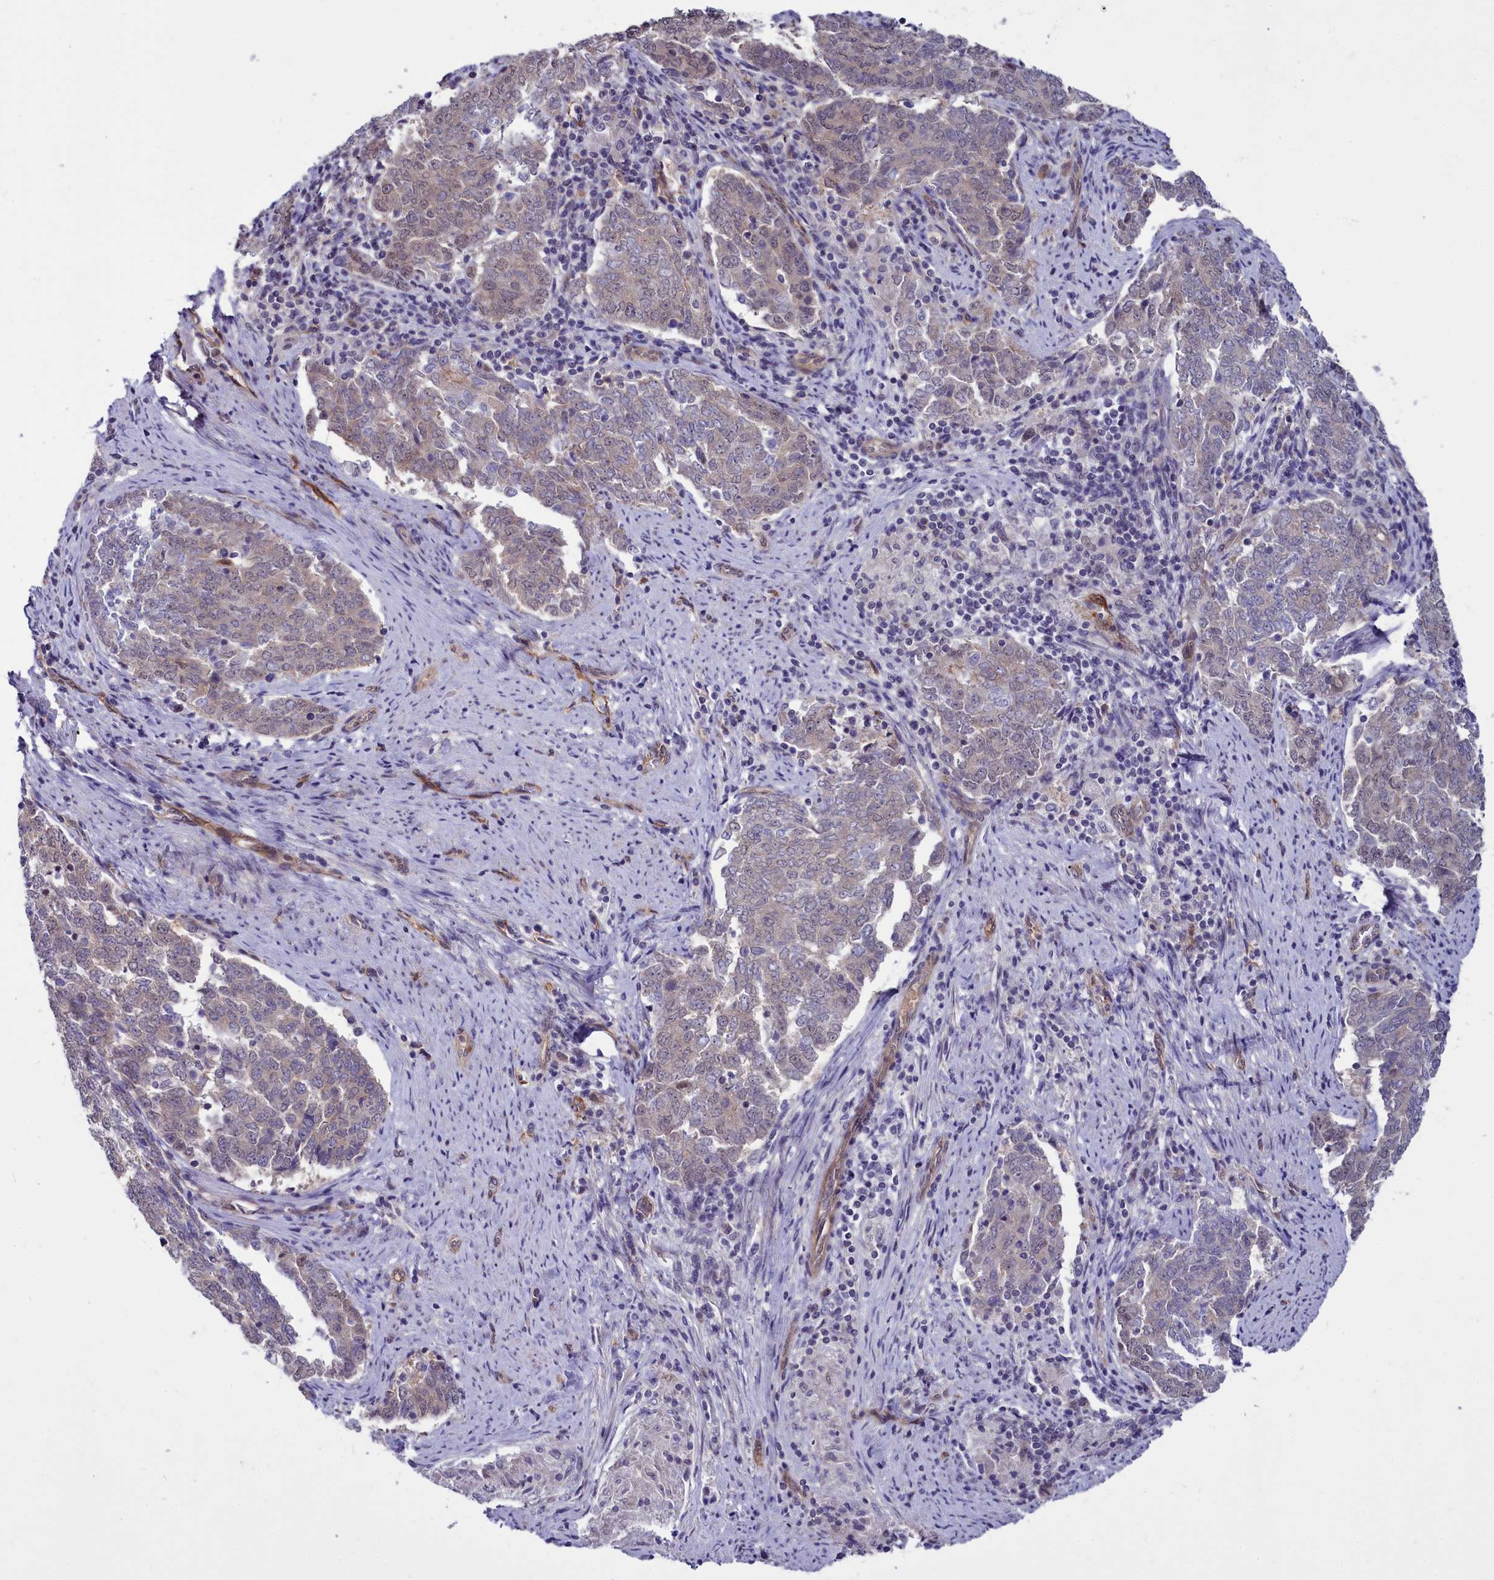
{"staining": {"intensity": "weak", "quantity": "<25%", "location": "cytoplasmic/membranous"}, "tissue": "endometrial cancer", "cell_type": "Tumor cells", "image_type": "cancer", "snomed": [{"axis": "morphology", "description": "Adenocarcinoma, NOS"}, {"axis": "topography", "description": "Endometrium"}], "caption": "The immunohistochemistry (IHC) histopathology image has no significant staining in tumor cells of endometrial adenocarcinoma tissue. (Immunohistochemistry (ihc), brightfield microscopy, high magnification).", "gene": "BCAR1", "patient": {"sex": "female", "age": 80}}